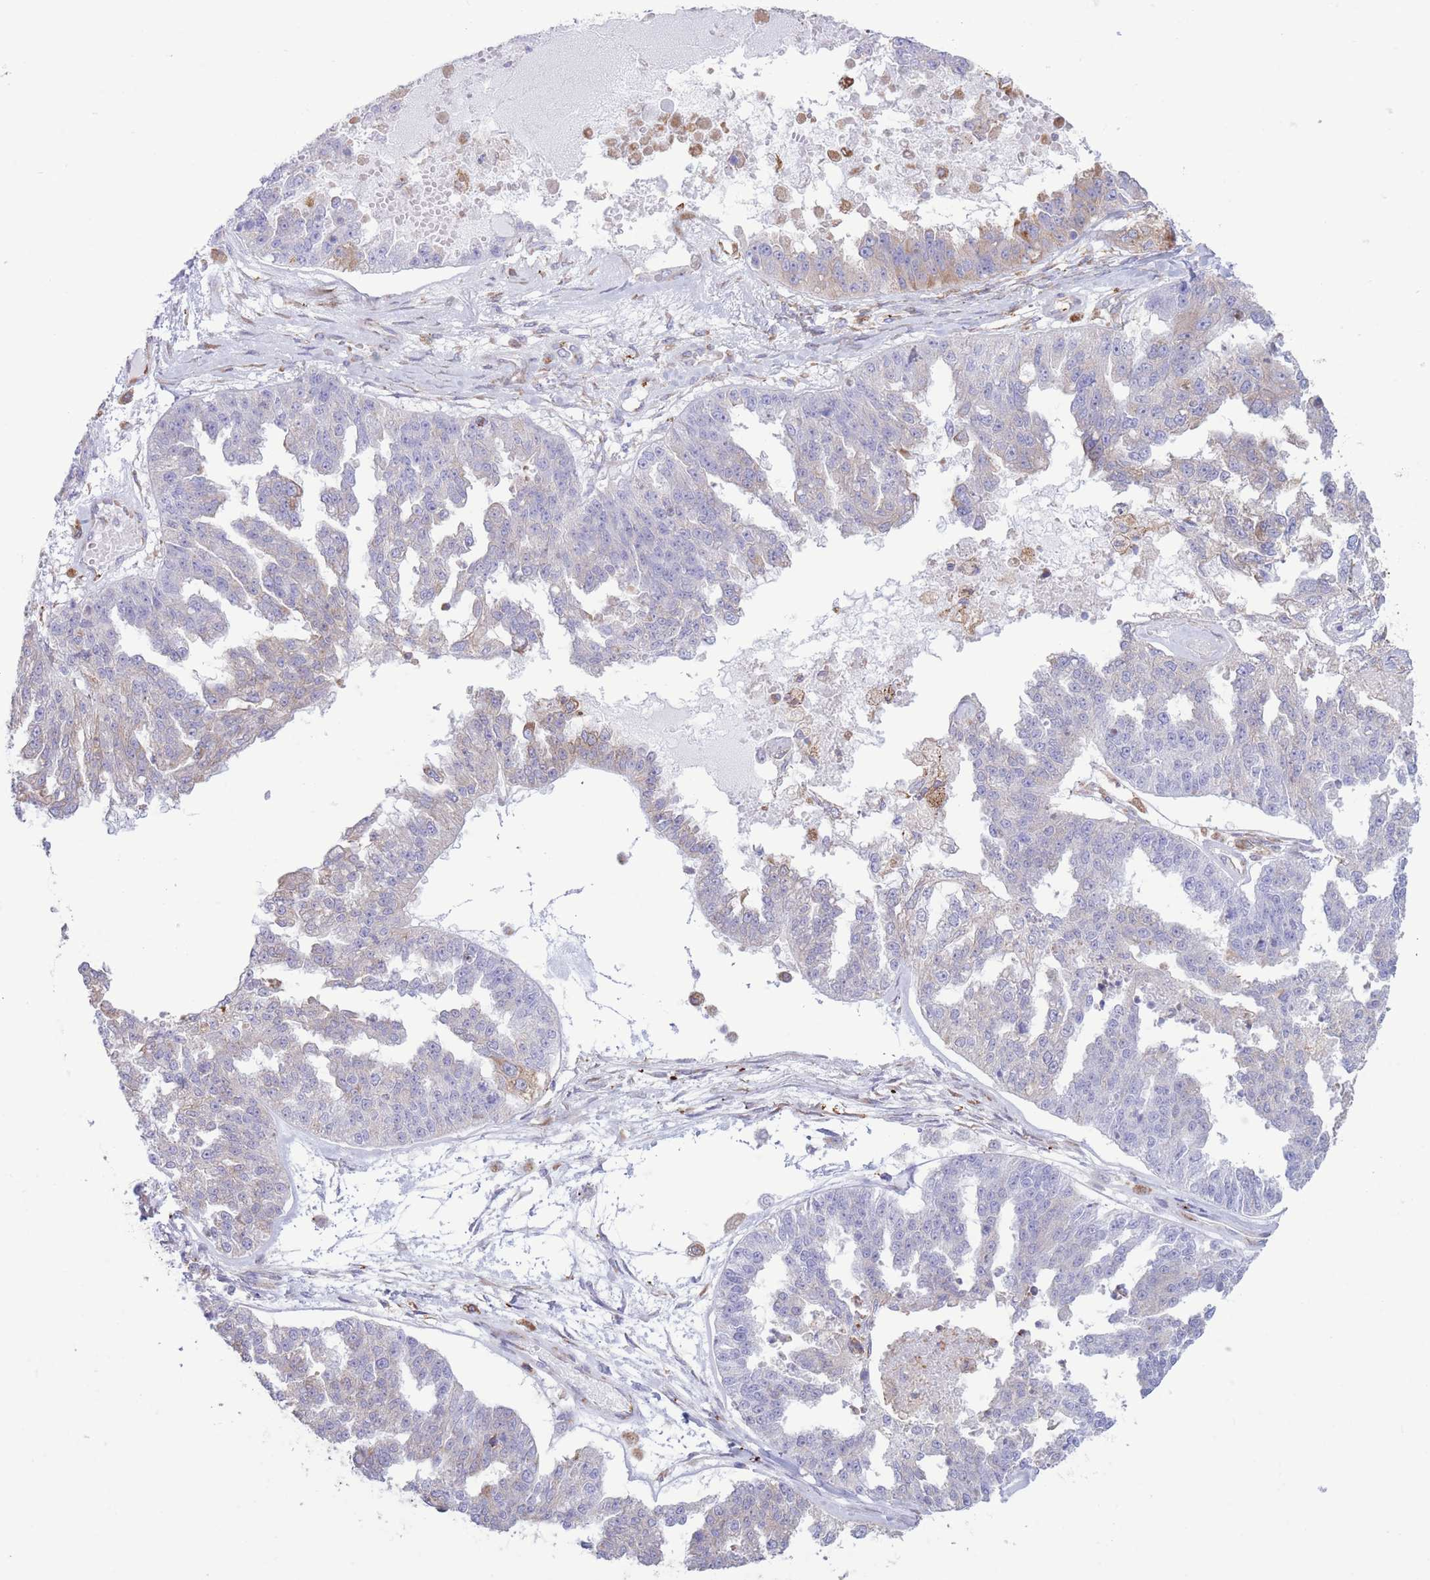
{"staining": {"intensity": "negative", "quantity": "none", "location": "none"}, "tissue": "ovarian cancer", "cell_type": "Tumor cells", "image_type": "cancer", "snomed": [{"axis": "morphology", "description": "Cystadenocarcinoma, serous, NOS"}, {"axis": "topography", "description": "Ovary"}], "caption": "The immunohistochemistry histopathology image has no significant staining in tumor cells of serous cystadenocarcinoma (ovarian) tissue.", "gene": "MYDGF", "patient": {"sex": "female", "age": 58}}